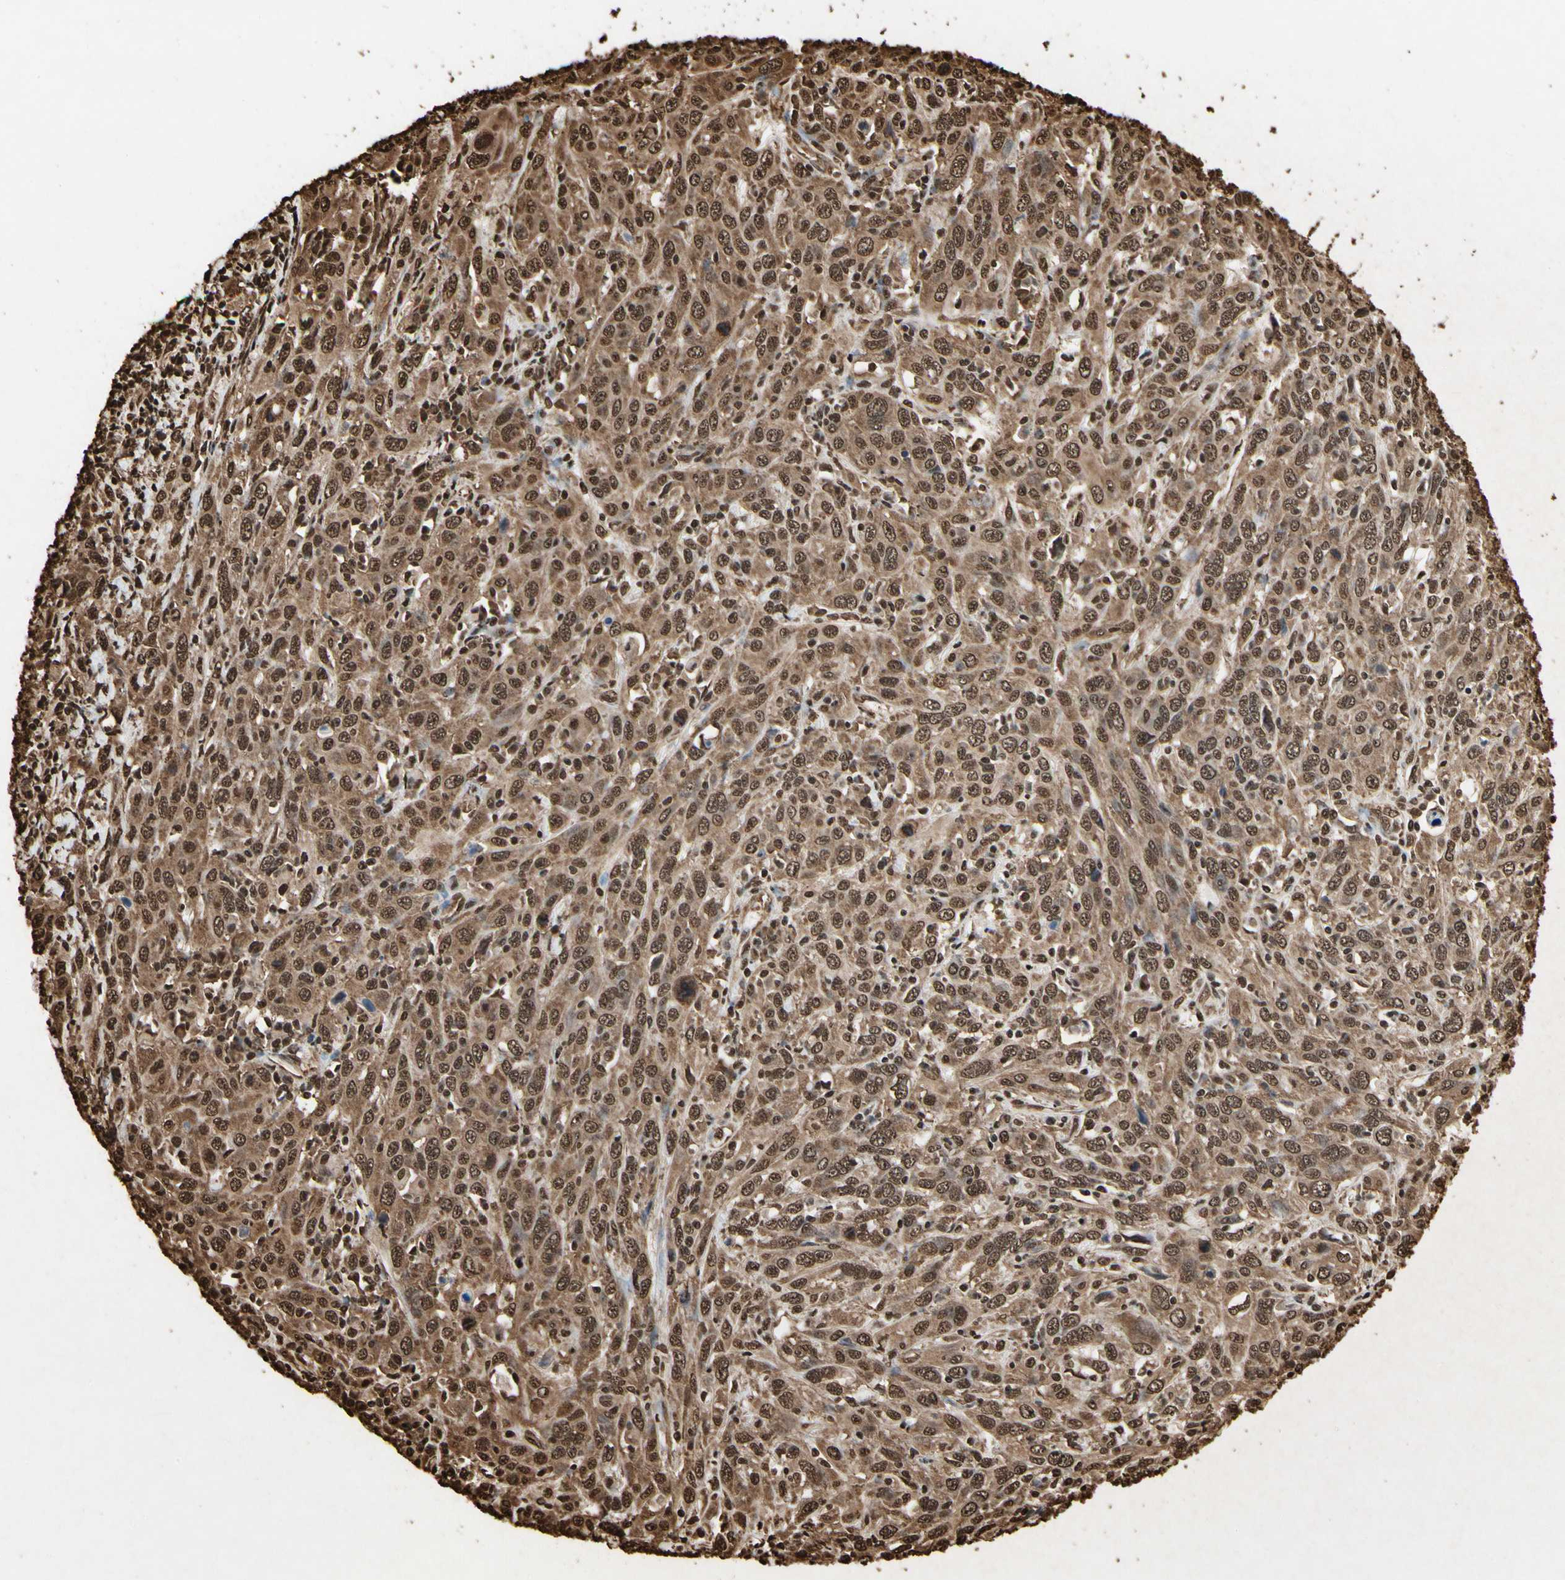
{"staining": {"intensity": "strong", "quantity": ">75%", "location": "cytoplasmic/membranous,nuclear"}, "tissue": "cervical cancer", "cell_type": "Tumor cells", "image_type": "cancer", "snomed": [{"axis": "morphology", "description": "Squamous cell carcinoma, NOS"}, {"axis": "topography", "description": "Cervix"}], "caption": "Protein staining exhibits strong cytoplasmic/membranous and nuclear expression in about >75% of tumor cells in squamous cell carcinoma (cervical).", "gene": "HNRNPK", "patient": {"sex": "female", "age": 46}}